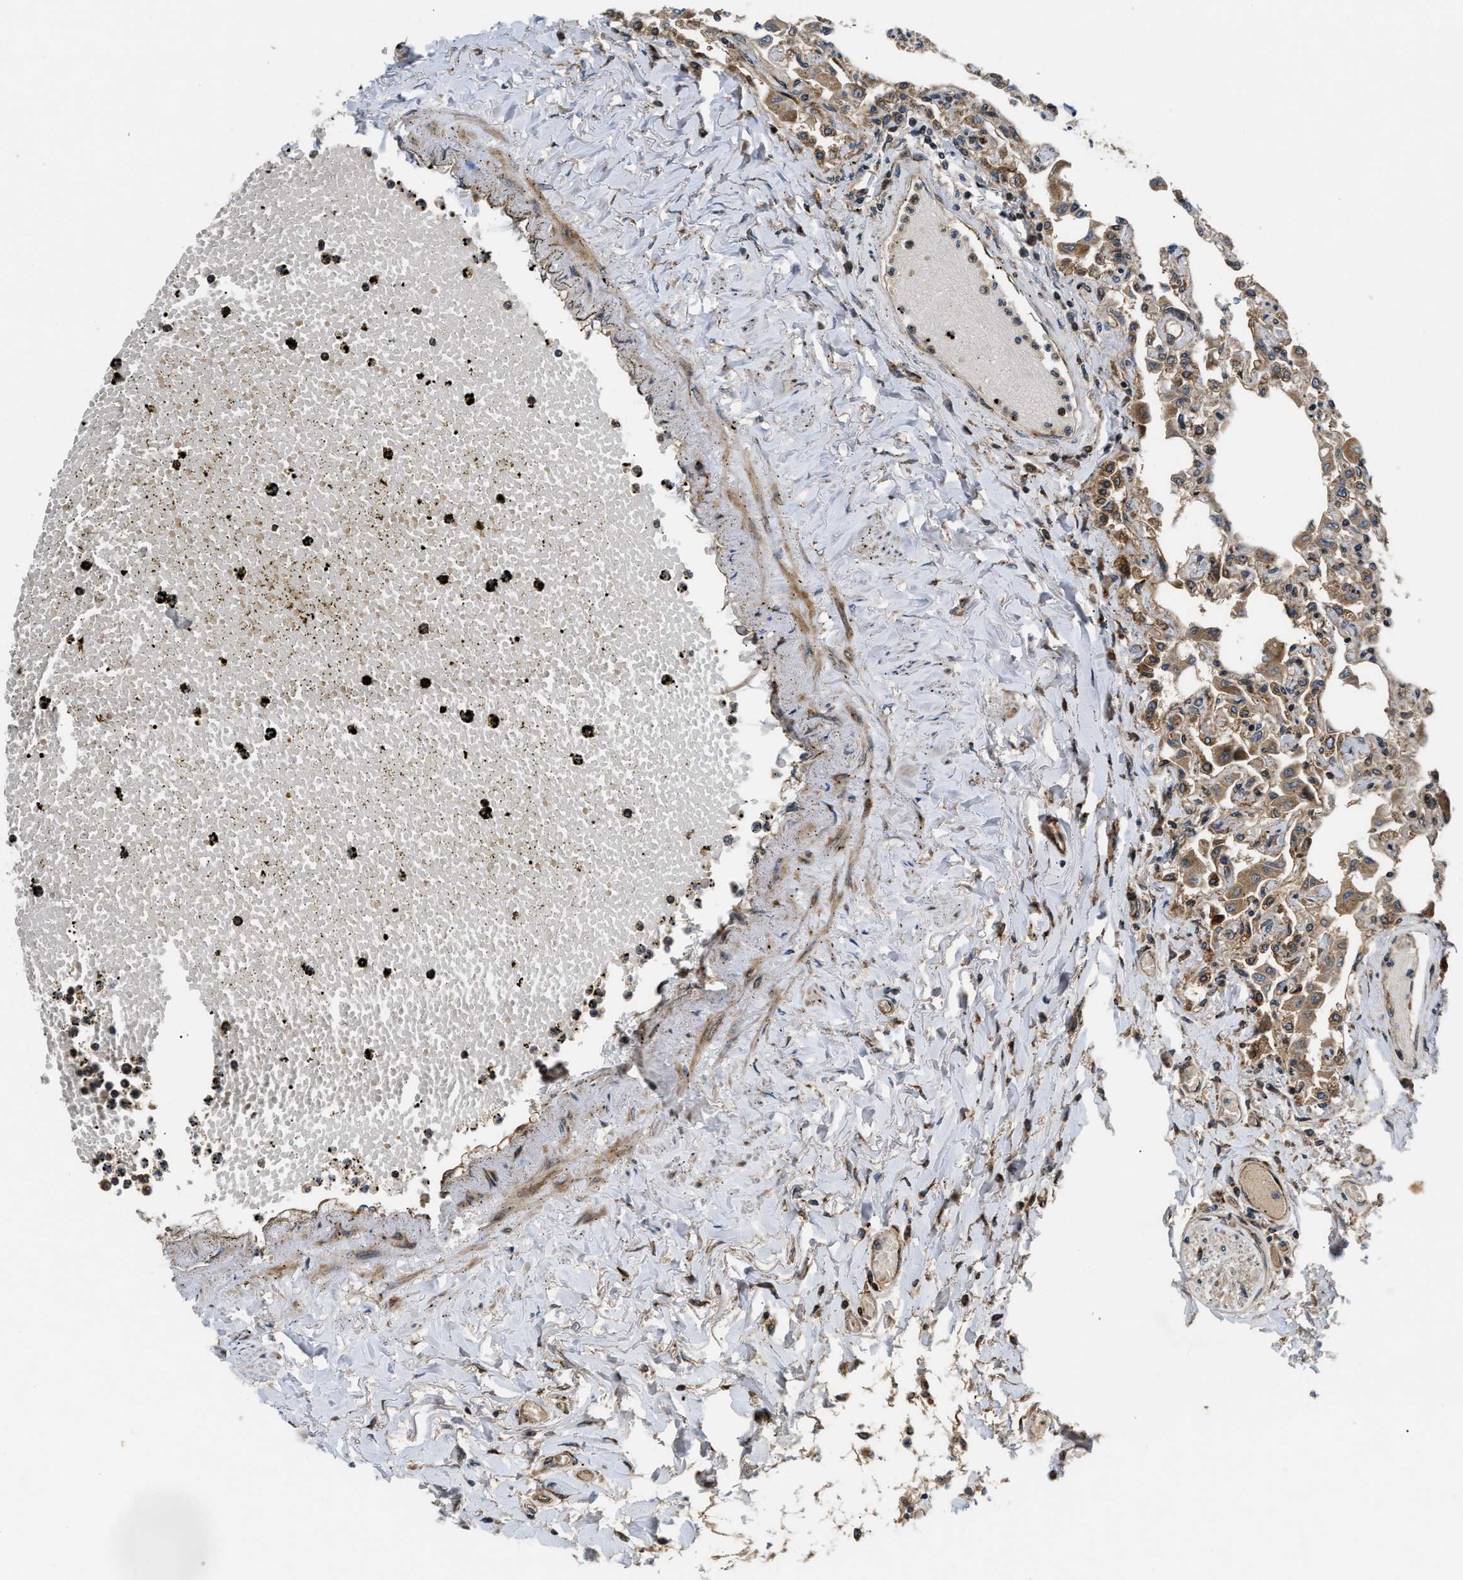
{"staining": {"intensity": "strong", "quantity": ">75%", "location": "cytoplasmic/membranous"}, "tissue": "lung", "cell_type": "Alveolar cells", "image_type": "normal", "snomed": [{"axis": "morphology", "description": "Normal tissue, NOS"}, {"axis": "topography", "description": "Bronchus"}, {"axis": "topography", "description": "Lung"}], "caption": "Immunohistochemical staining of unremarkable lung displays high levels of strong cytoplasmic/membranous positivity in about >75% of alveolar cells. The protein of interest is stained brown, and the nuclei are stained in blue (DAB (3,3'-diaminobenzidine) IHC with brightfield microscopy, high magnification).", "gene": "PNPLA8", "patient": {"sex": "female", "age": 49}}